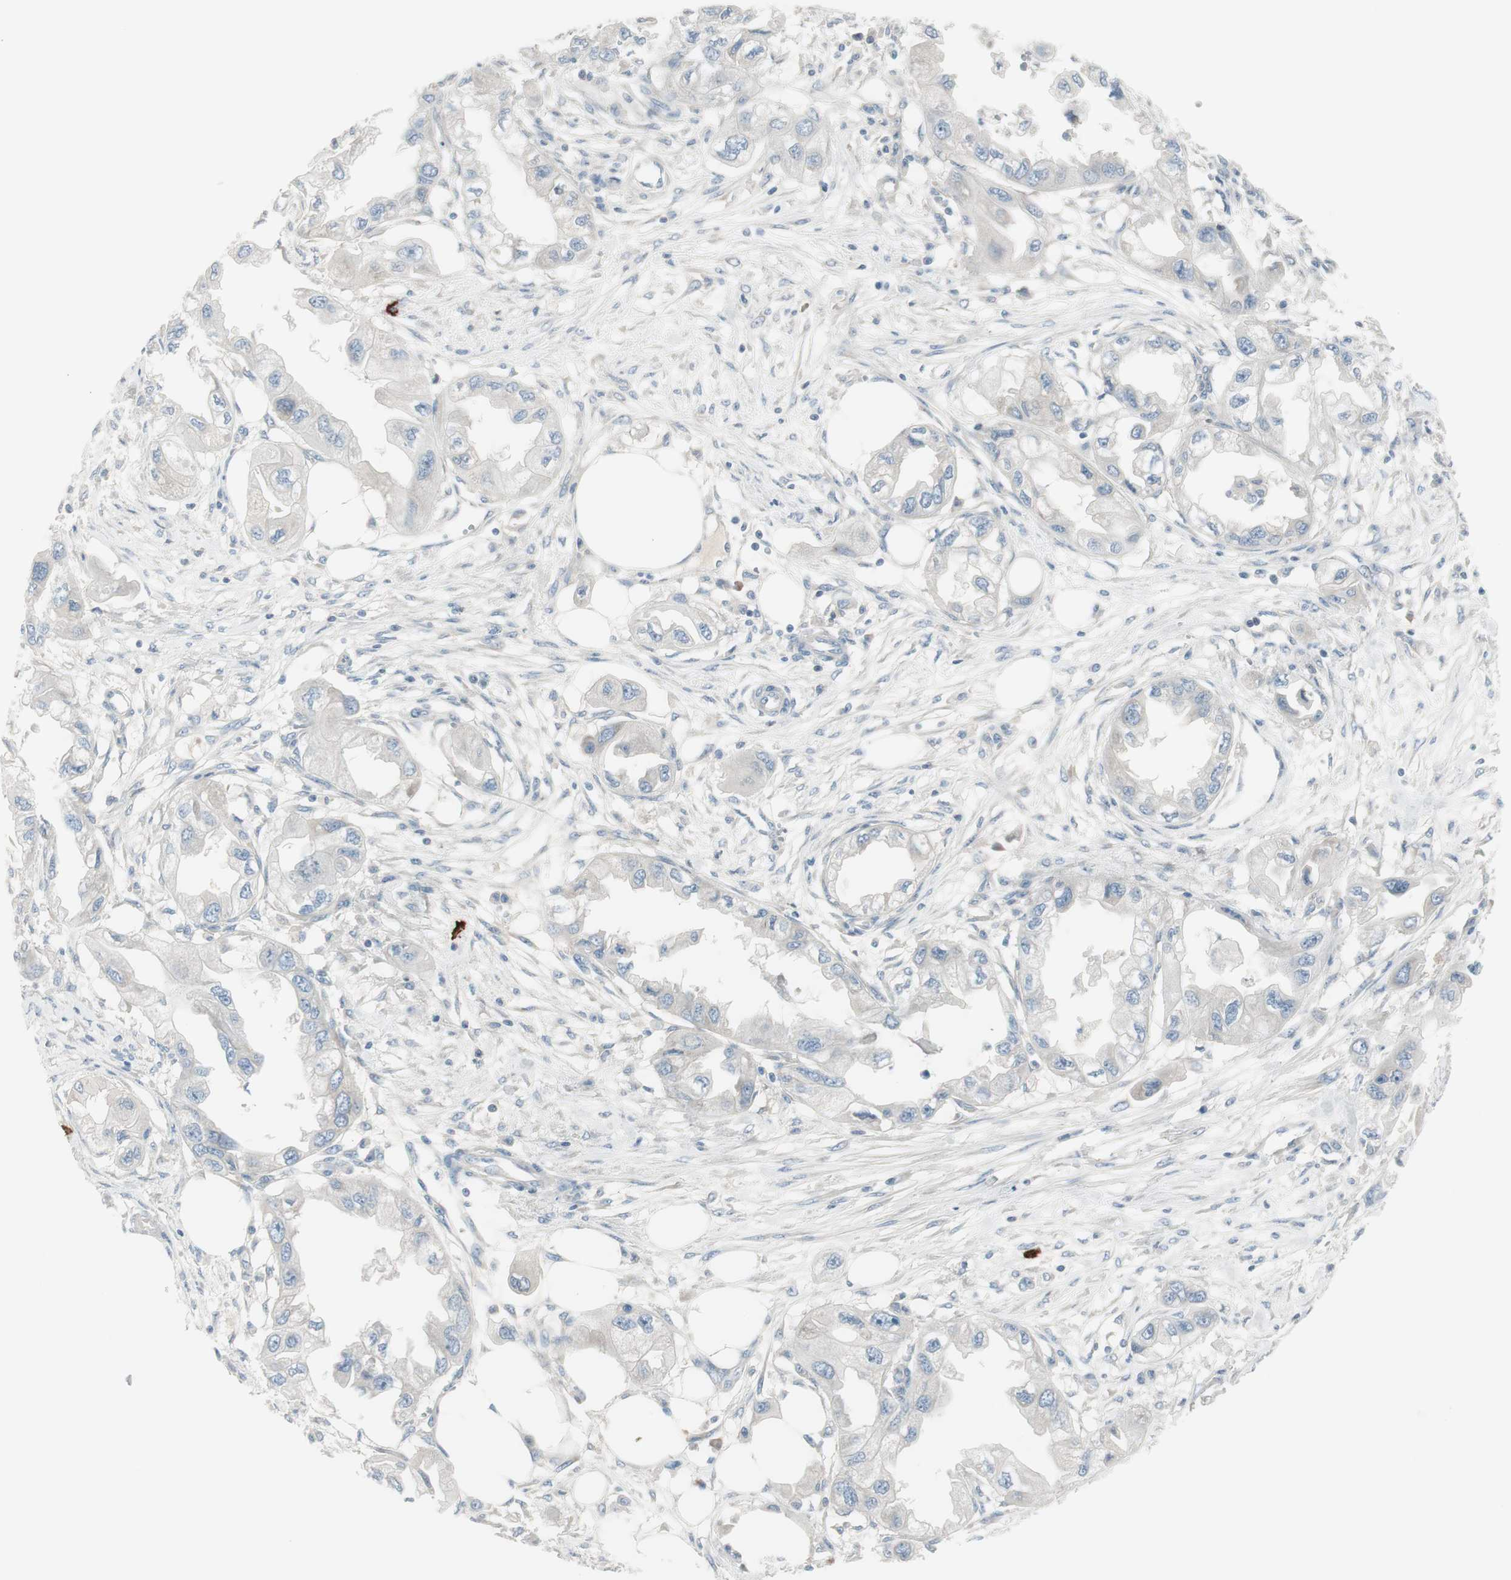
{"staining": {"intensity": "negative", "quantity": "none", "location": "none"}, "tissue": "endometrial cancer", "cell_type": "Tumor cells", "image_type": "cancer", "snomed": [{"axis": "morphology", "description": "Adenocarcinoma, NOS"}, {"axis": "topography", "description": "Endometrium"}], "caption": "Photomicrograph shows no significant protein positivity in tumor cells of endometrial adenocarcinoma.", "gene": "MAPRE3", "patient": {"sex": "female", "age": 67}}